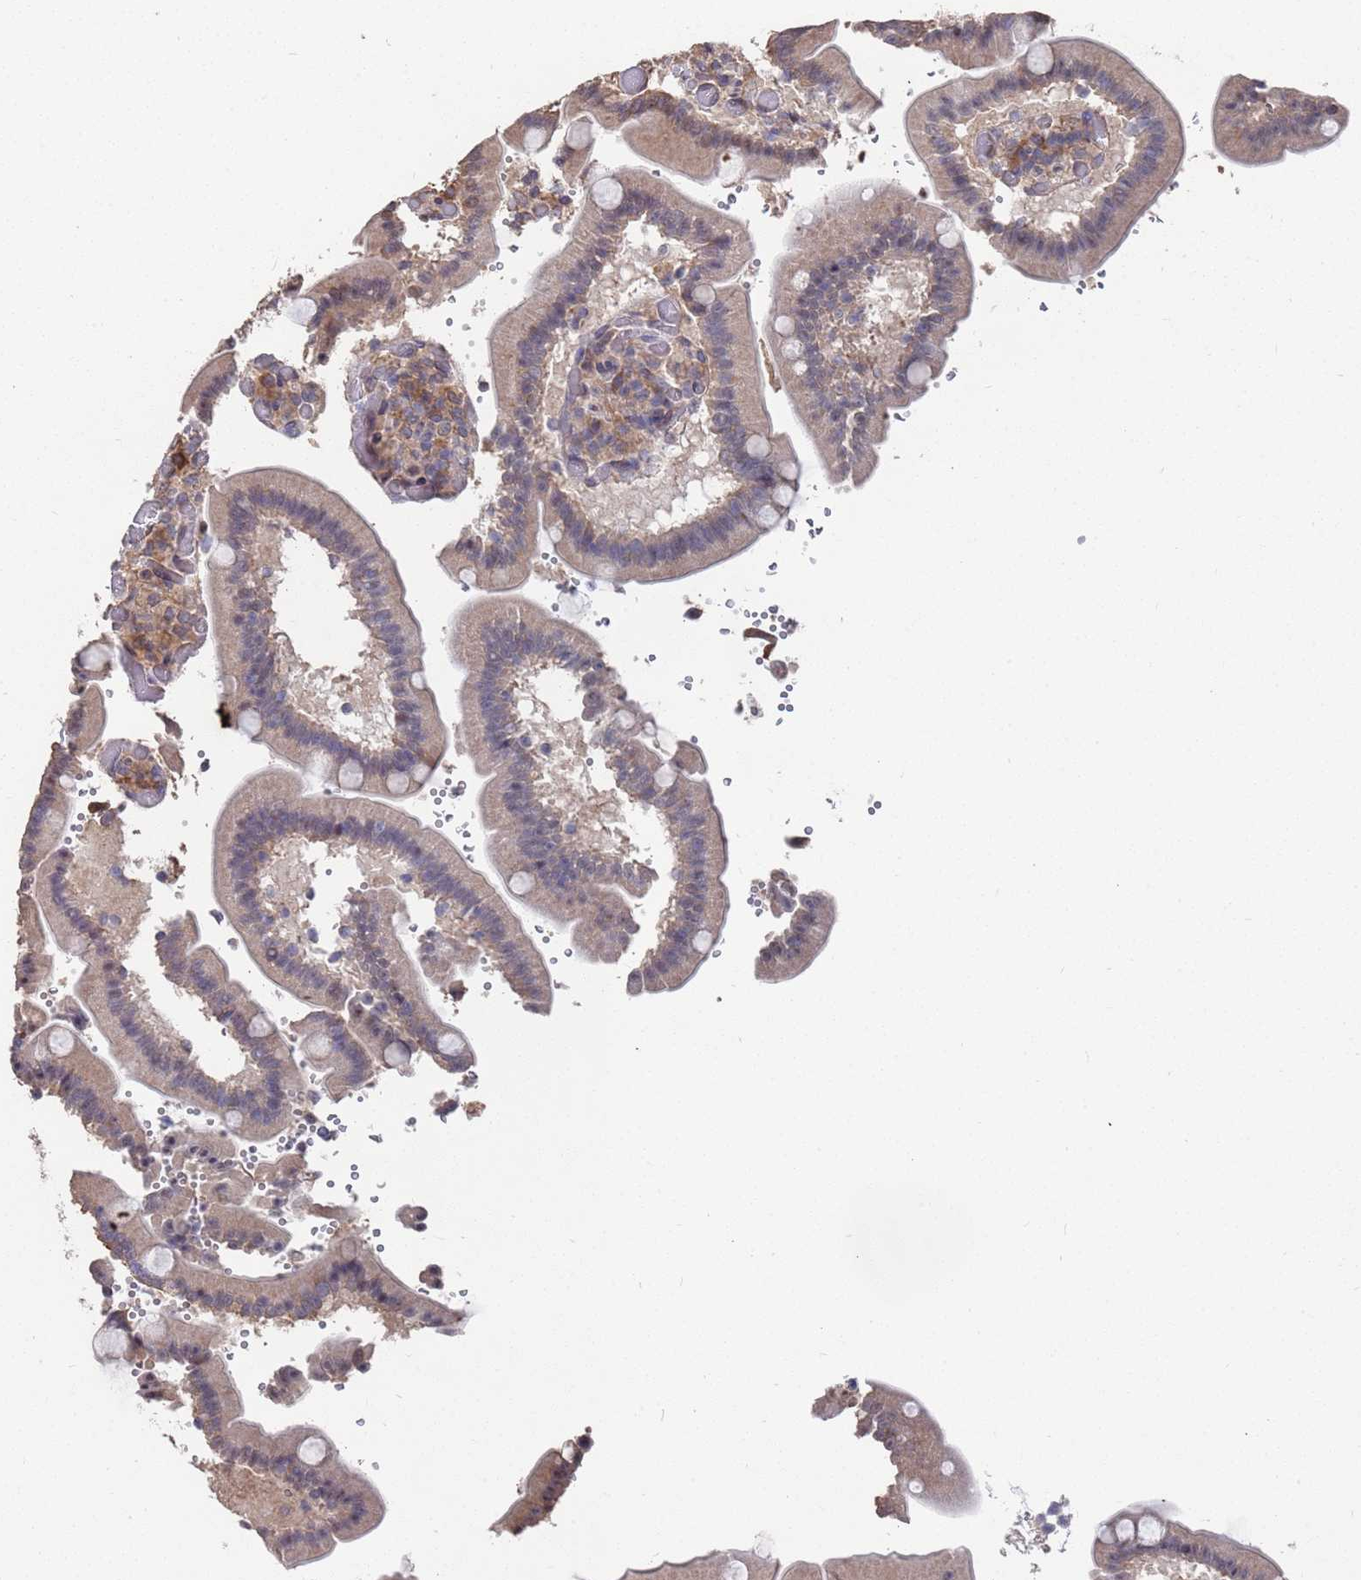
{"staining": {"intensity": "moderate", "quantity": ">75%", "location": "cytoplasmic/membranous"}, "tissue": "duodenum", "cell_type": "Glandular cells", "image_type": "normal", "snomed": [{"axis": "morphology", "description": "Normal tissue, NOS"}, {"axis": "topography", "description": "Duodenum"}], "caption": "A photomicrograph of duodenum stained for a protein shows moderate cytoplasmic/membranous brown staining in glandular cells. The staining was performed using DAB (3,3'-diaminobenzidine), with brown indicating positive protein expression. Nuclei are stained blue with hematoxylin.", "gene": "CFAP119", "patient": {"sex": "female", "age": 62}}